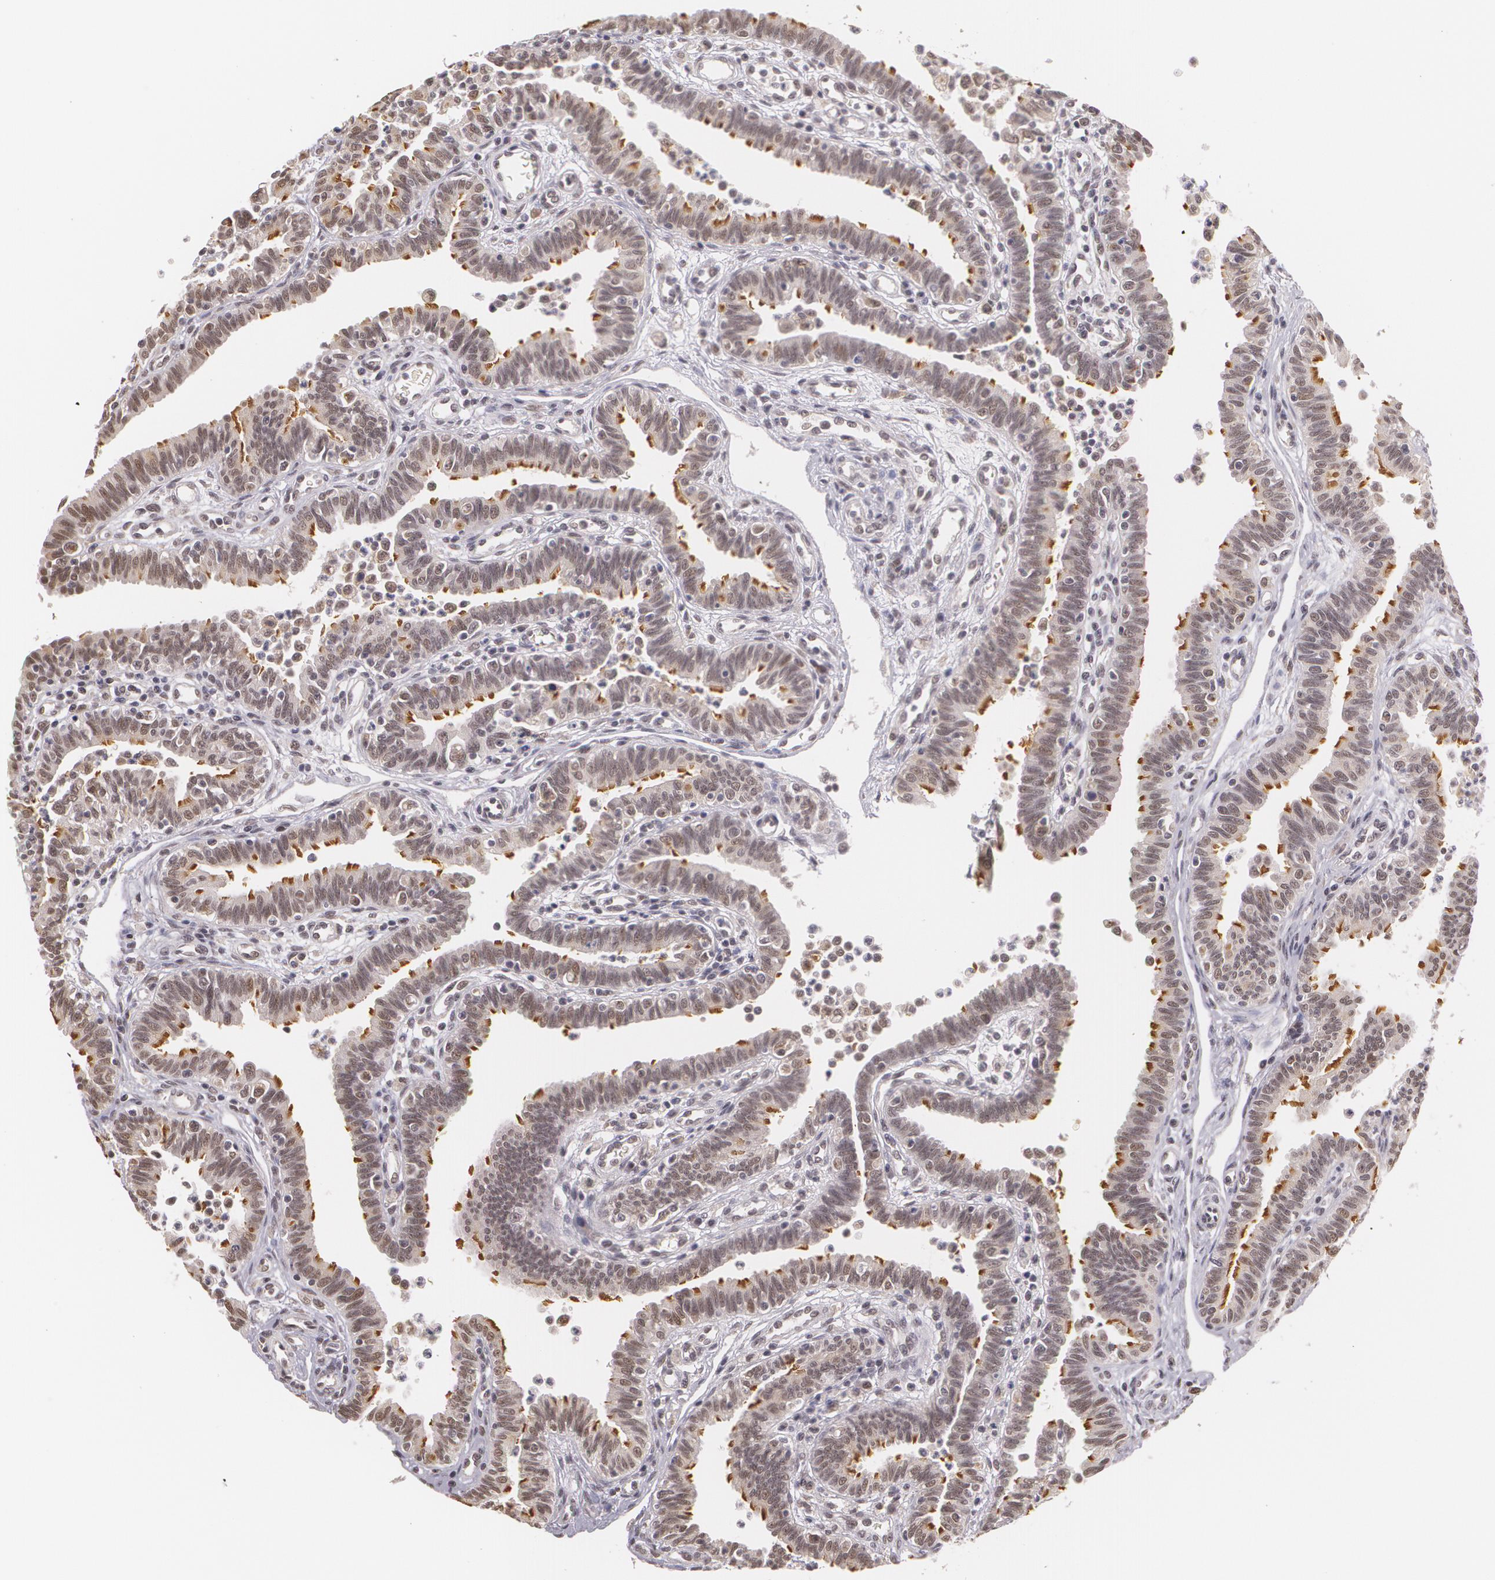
{"staining": {"intensity": "moderate", "quantity": "25%-75%", "location": "cytoplasmic/membranous,nuclear"}, "tissue": "fallopian tube", "cell_type": "Glandular cells", "image_type": "normal", "snomed": [{"axis": "morphology", "description": "Normal tissue, NOS"}, {"axis": "topography", "description": "Fallopian tube"}], "caption": "A high-resolution image shows immunohistochemistry staining of benign fallopian tube, which displays moderate cytoplasmic/membranous,nuclear expression in about 25%-75% of glandular cells. Immunohistochemistry (ihc) stains the protein in brown and the nuclei are stained blue.", "gene": "ALX1", "patient": {"sex": "female", "age": 36}}